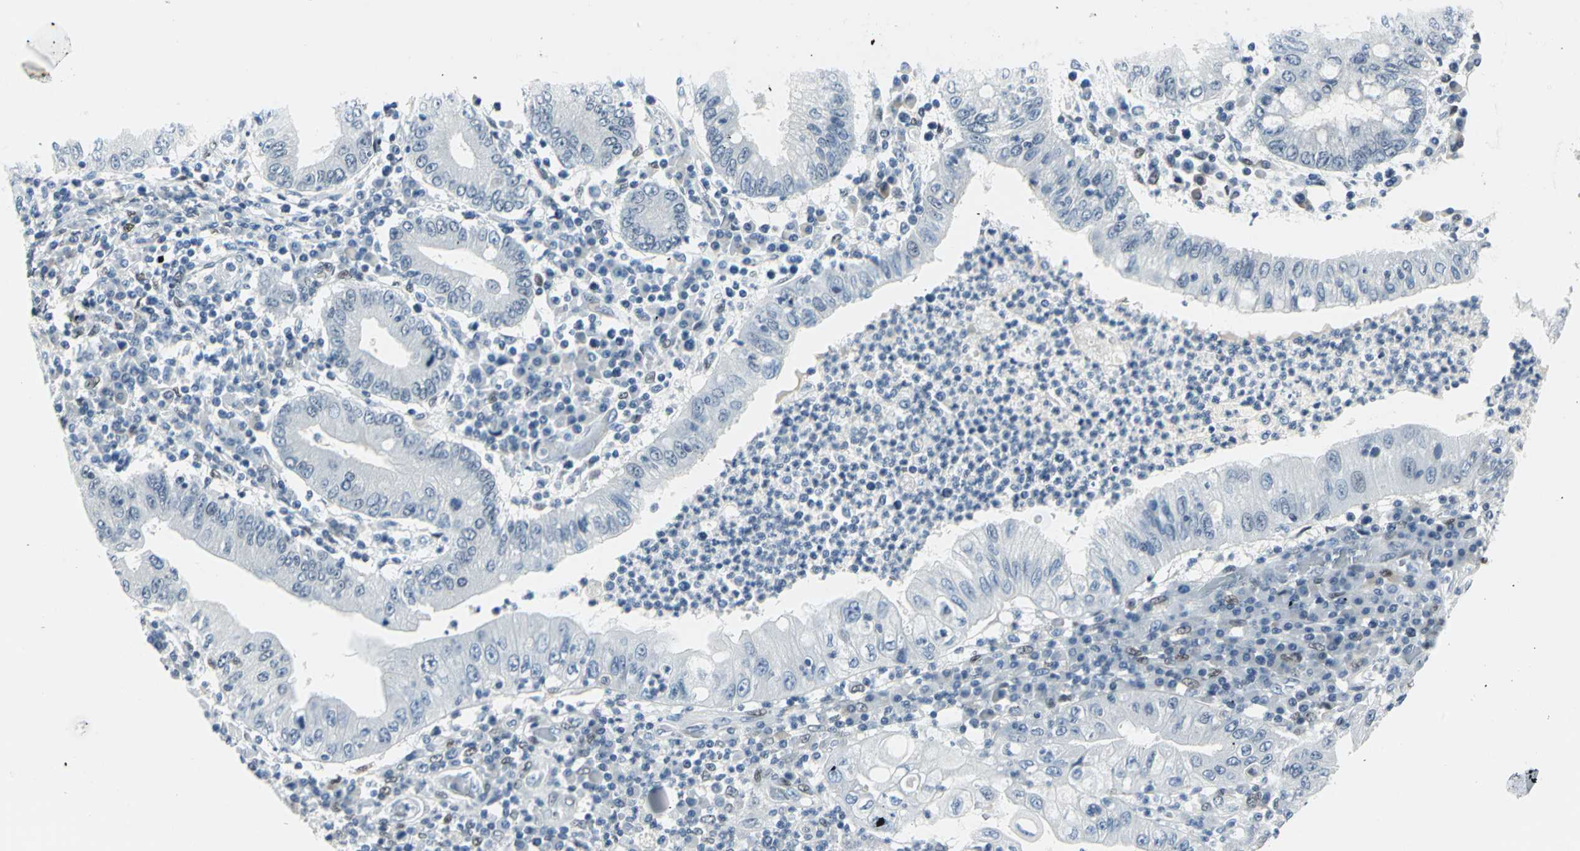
{"staining": {"intensity": "negative", "quantity": "none", "location": "none"}, "tissue": "stomach cancer", "cell_type": "Tumor cells", "image_type": "cancer", "snomed": [{"axis": "morphology", "description": "Normal tissue, NOS"}, {"axis": "morphology", "description": "Adenocarcinoma, NOS"}, {"axis": "topography", "description": "Esophagus"}, {"axis": "topography", "description": "Stomach, upper"}, {"axis": "topography", "description": "Peripheral nerve tissue"}], "caption": "The IHC image has no significant staining in tumor cells of stomach cancer (adenocarcinoma) tissue.", "gene": "MEIS2", "patient": {"sex": "male", "age": 62}}